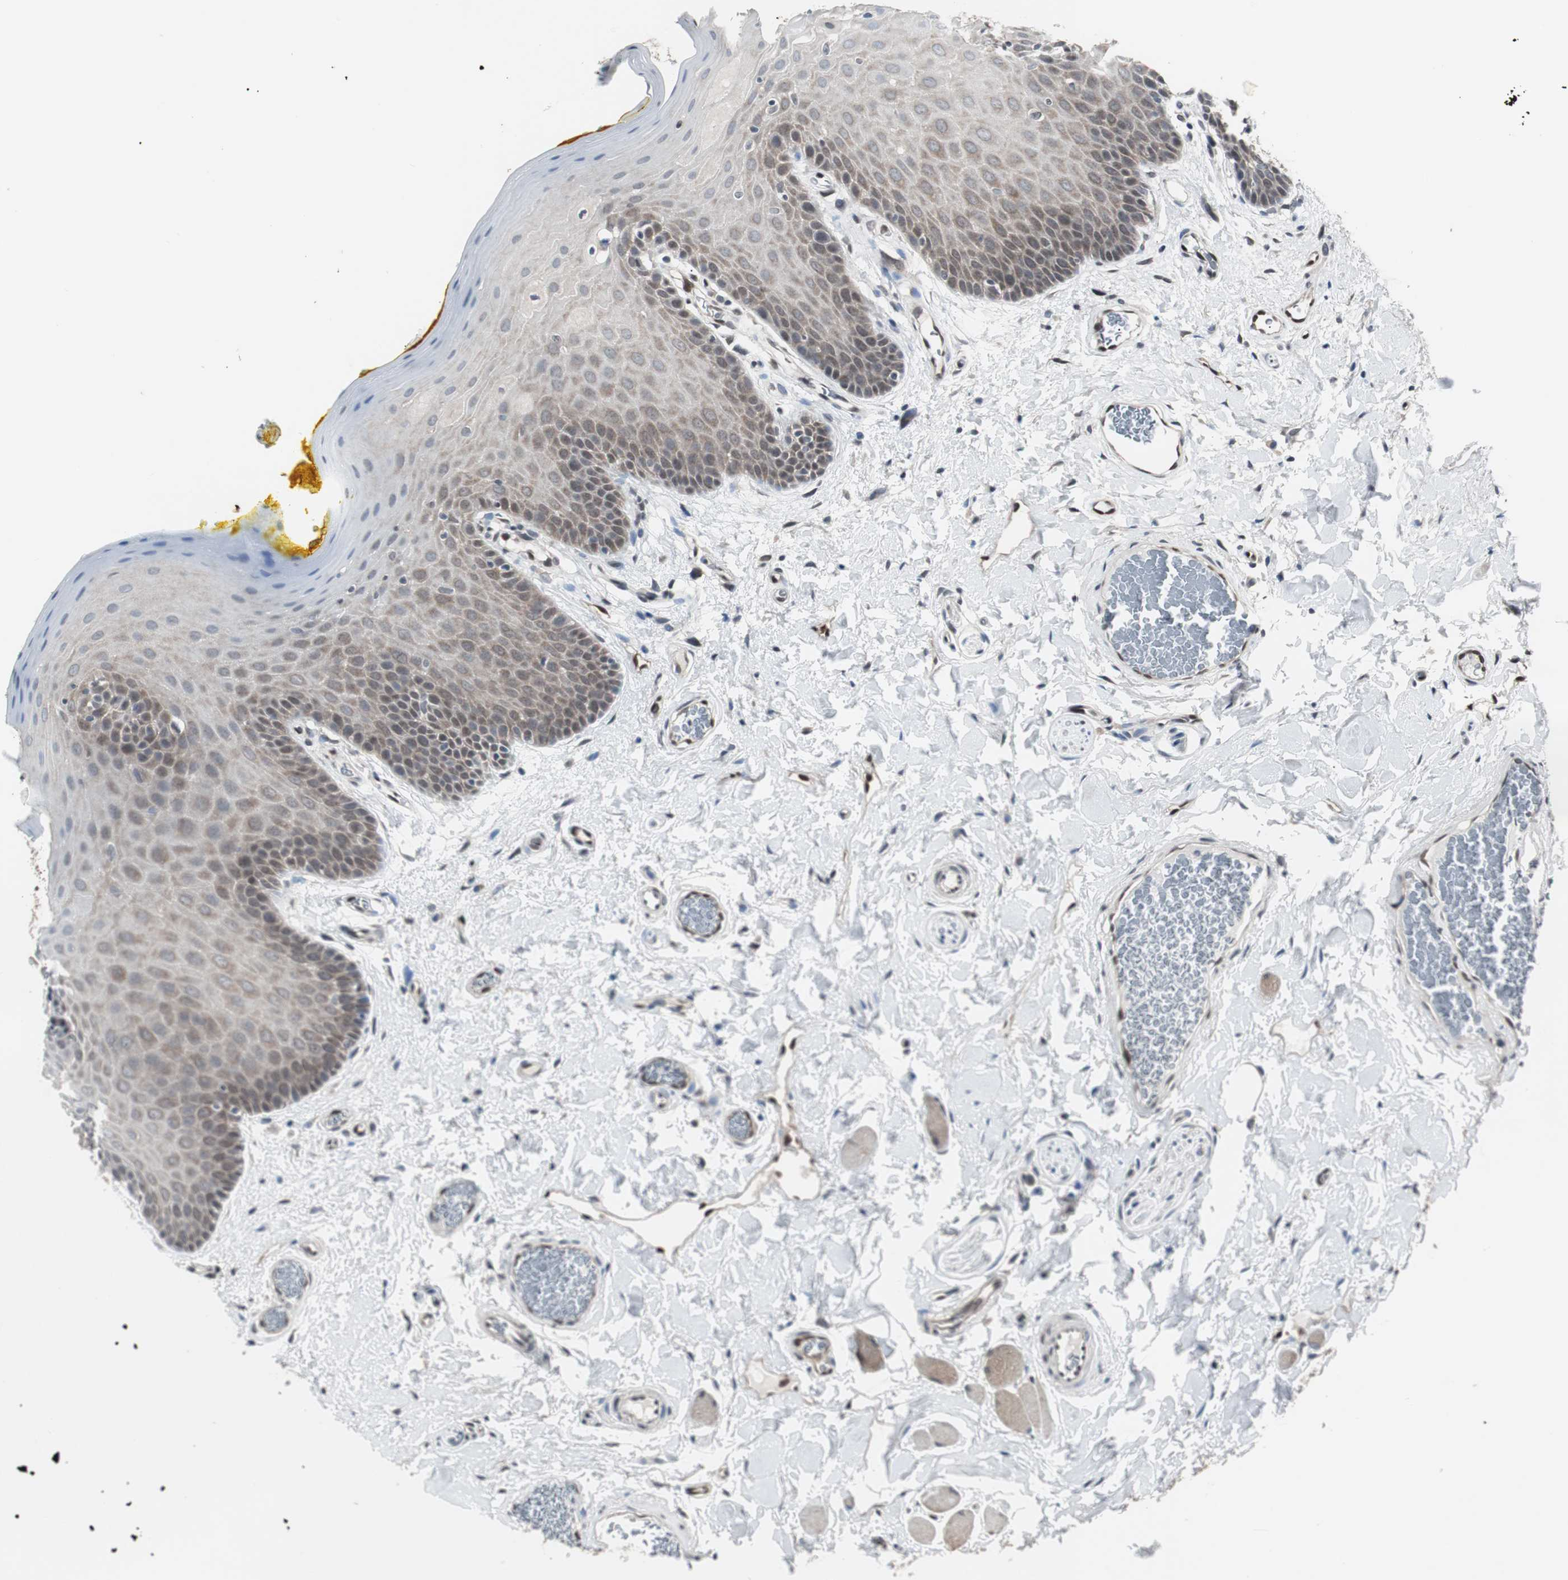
{"staining": {"intensity": "weak", "quantity": "25%-75%", "location": "cytoplasmic/membranous,nuclear"}, "tissue": "oral mucosa", "cell_type": "Squamous epithelial cells", "image_type": "normal", "snomed": [{"axis": "morphology", "description": "Normal tissue, NOS"}, {"axis": "topography", "description": "Oral tissue"}], "caption": "The immunohistochemical stain labels weak cytoplasmic/membranous,nuclear expression in squamous epithelial cells of benign oral mucosa.", "gene": "SMAD1", "patient": {"sex": "male", "age": 54}}